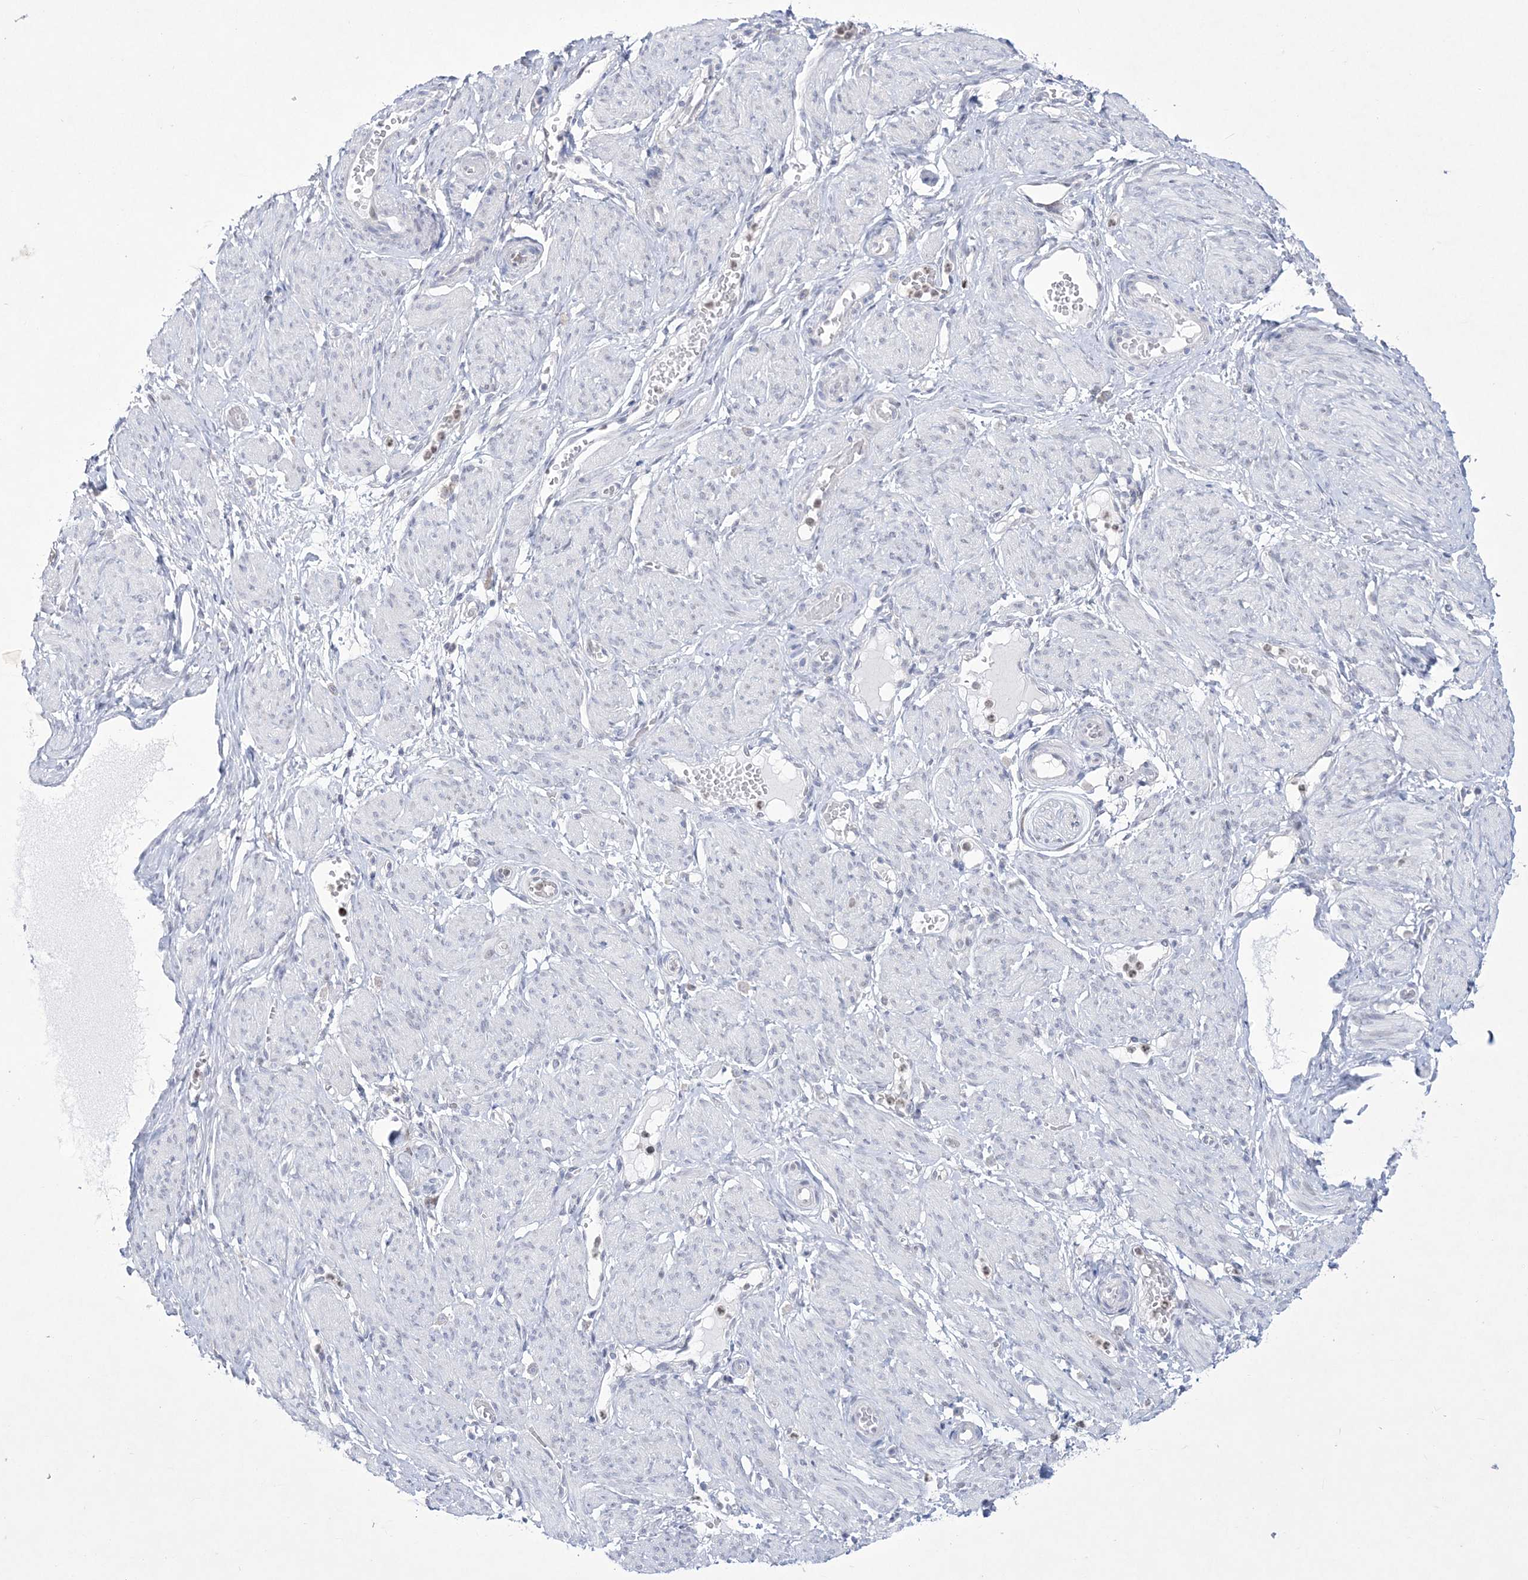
{"staining": {"intensity": "negative", "quantity": "none", "location": "none"}, "tissue": "adipose tissue", "cell_type": "Adipocytes", "image_type": "normal", "snomed": [{"axis": "morphology", "description": "Normal tissue, NOS"}, {"axis": "topography", "description": "Smooth muscle"}, {"axis": "topography", "description": "Peripheral nerve tissue"}], "caption": "This histopathology image is of normal adipose tissue stained with IHC to label a protein in brown with the nuclei are counter-stained blue. There is no positivity in adipocytes.", "gene": "WDR27", "patient": {"sex": "female", "age": 39}}